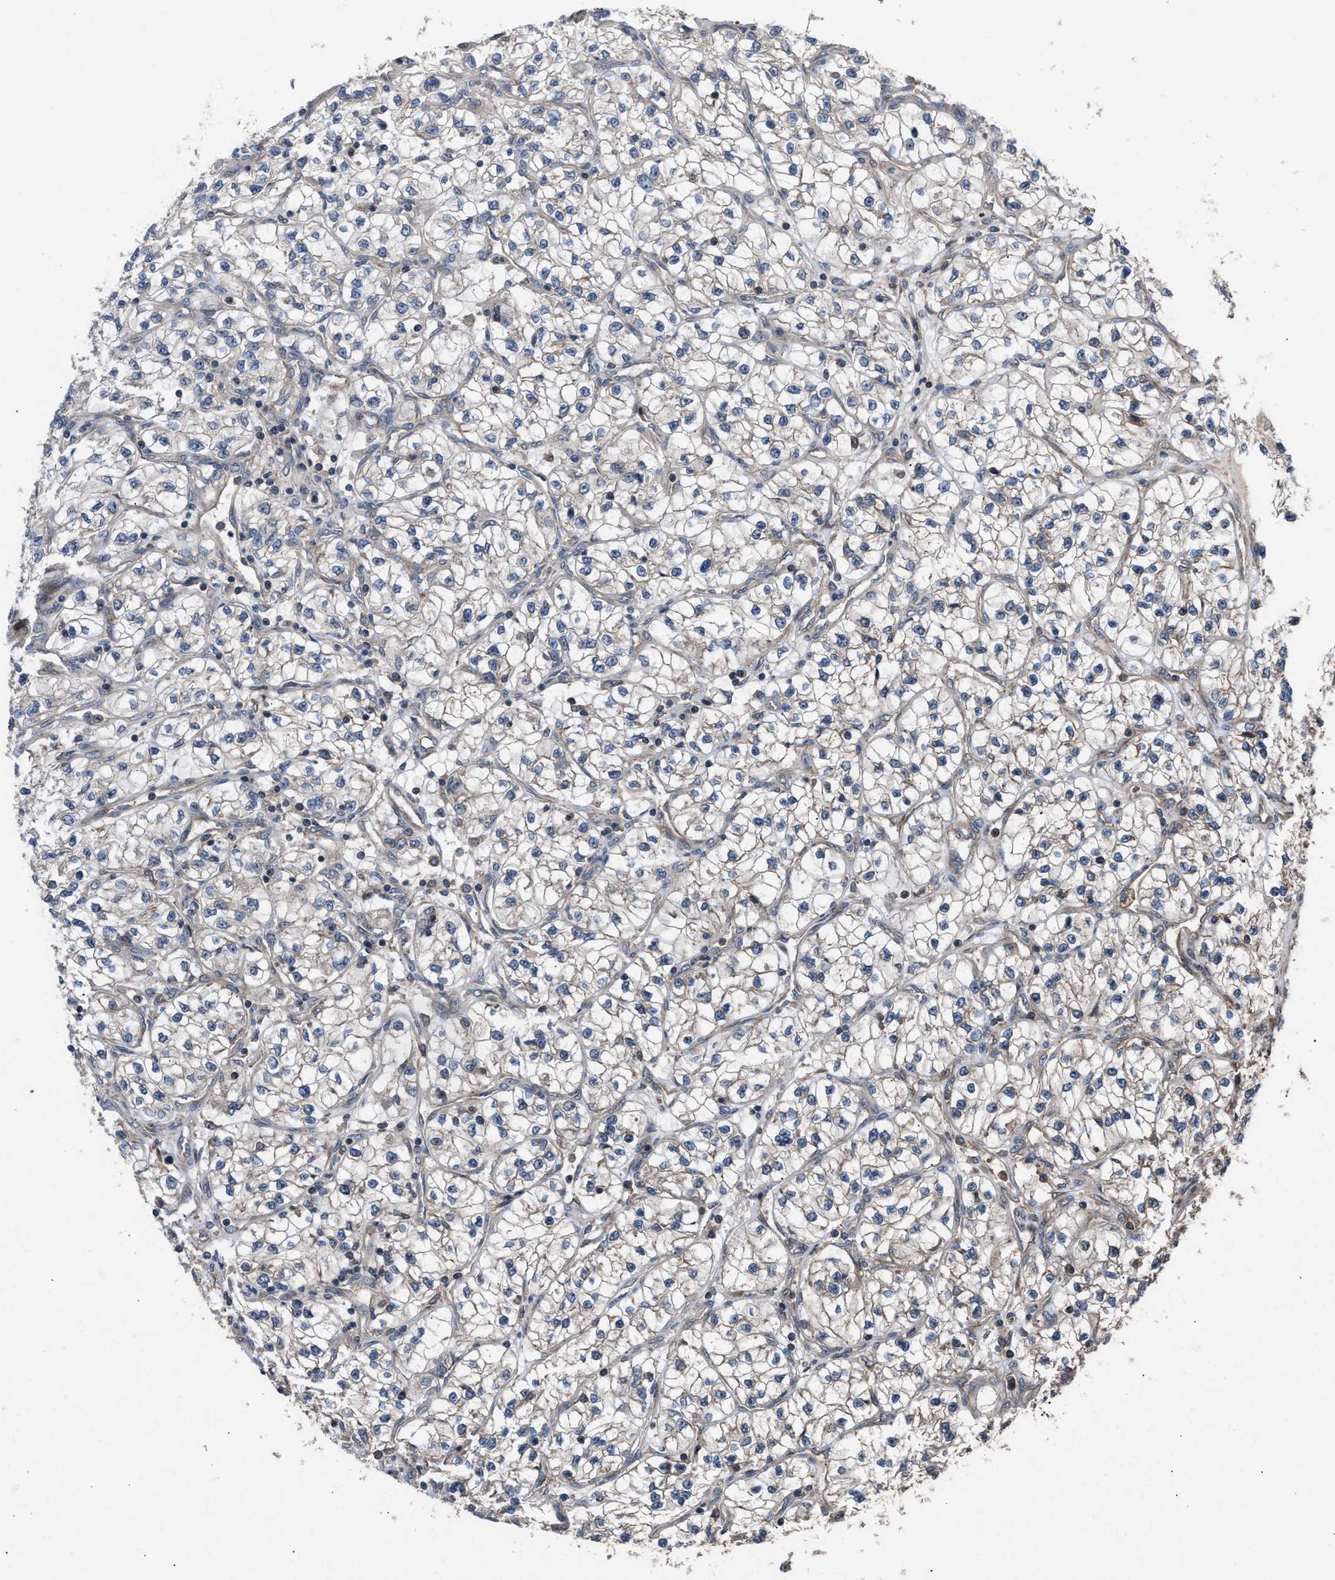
{"staining": {"intensity": "moderate", "quantity": "<25%", "location": "cytoplasmic/membranous"}, "tissue": "renal cancer", "cell_type": "Tumor cells", "image_type": "cancer", "snomed": [{"axis": "morphology", "description": "Adenocarcinoma, NOS"}, {"axis": "topography", "description": "Kidney"}], "caption": "This is a photomicrograph of immunohistochemistry (IHC) staining of renal cancer (adenocarcinoma), which shows moderate positivity in the cytoplasmic/membranous of tumor cells.", "gene": "STAU1", "patient": {"sex": "female", "age": 57}}